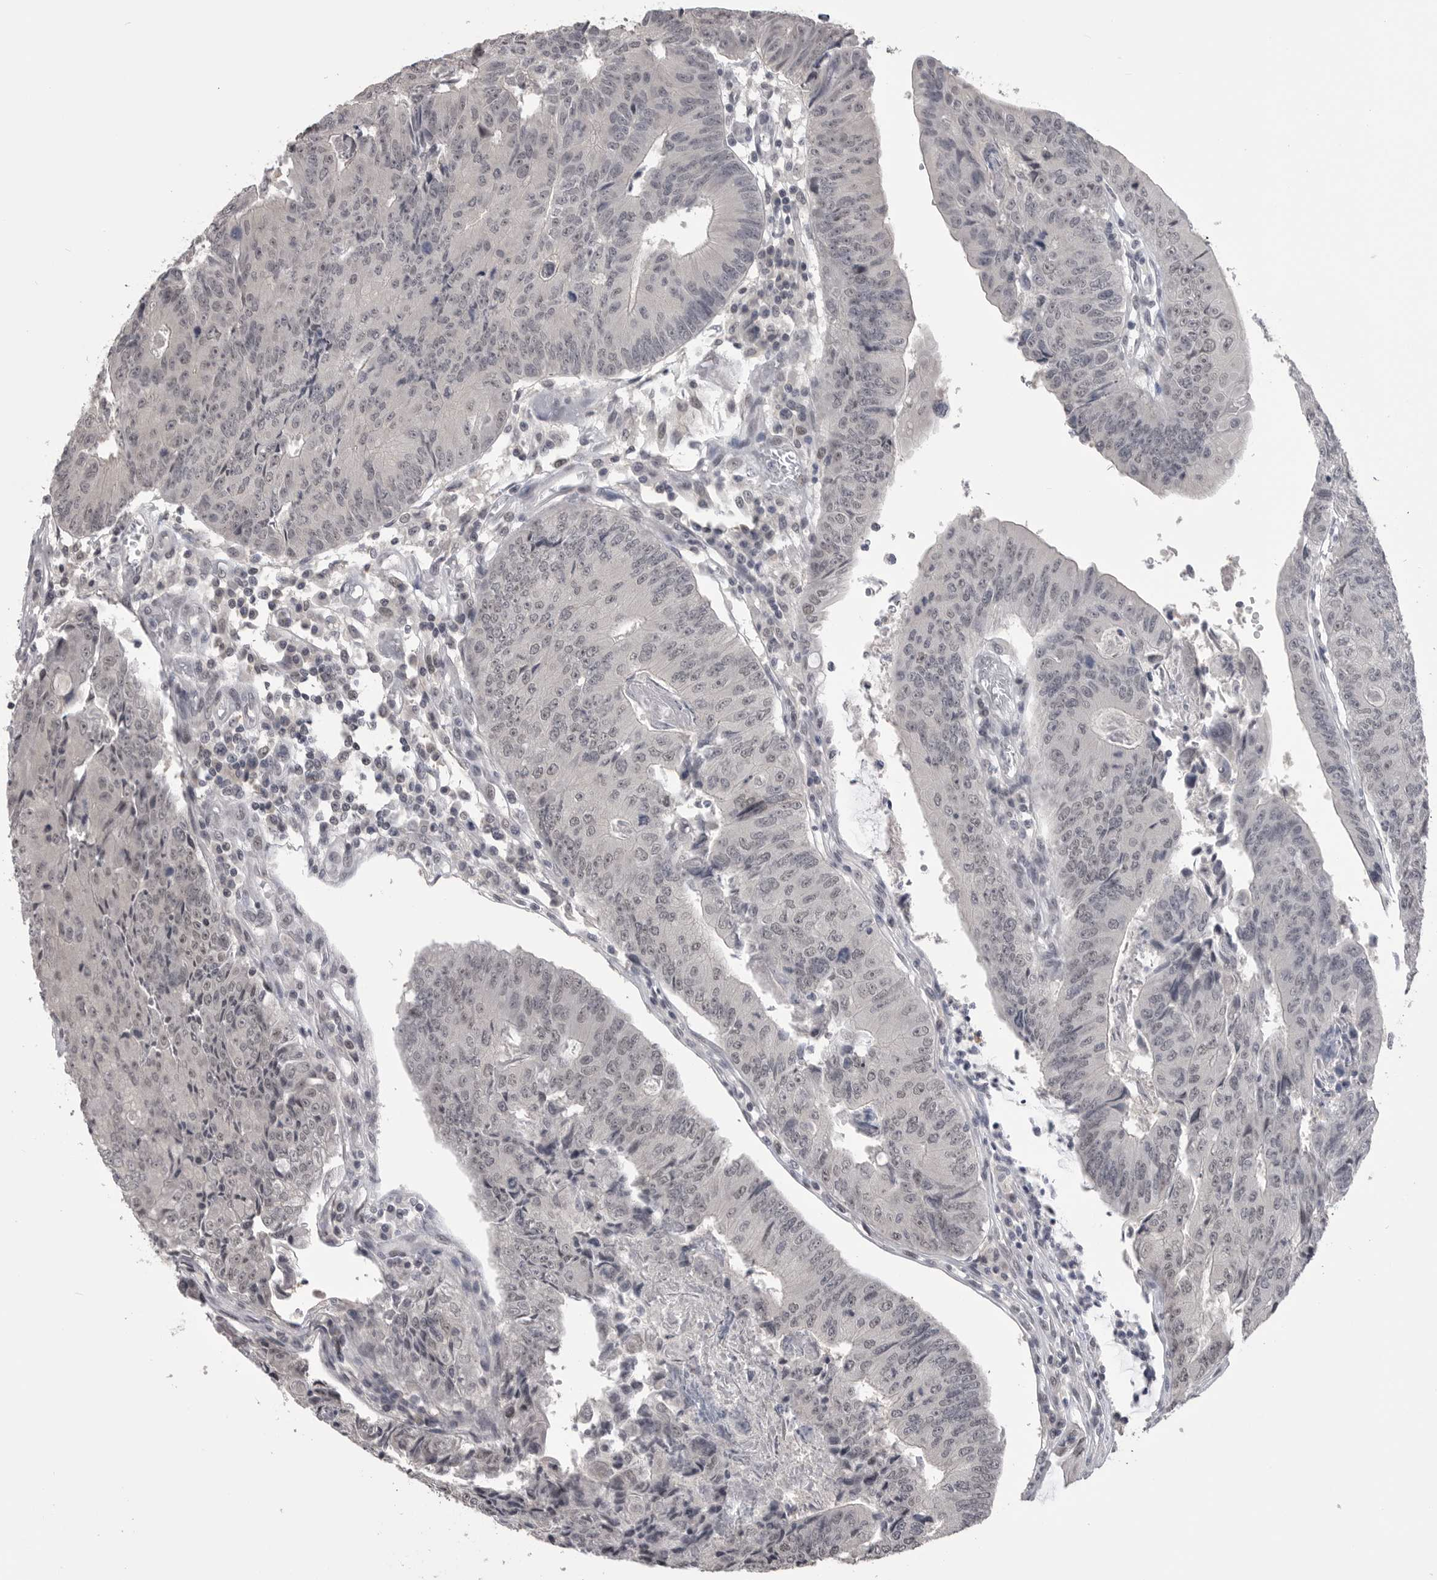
{"staining": {"intensity": "weak", "quantity": "25%-75%", "location": "nuclear"}, "tissue": "colorectal cancer", "cell_type": "Tumor cells", "image_type": "cancer", "snomed": [{"axis": "morphology", "description": "Adenocarcinoma, NOS"}, {"axis": "topography", "description": "Colon"}], "caption": "The micrograph shows immunohistochemical staining of colorectal cancer (adenocarcinoma). There is weak nuclear staining is identified in about 25%-75% of tumor cells.", "gene": "DLG2", "patient": {"sex": "female", "age": 67}}